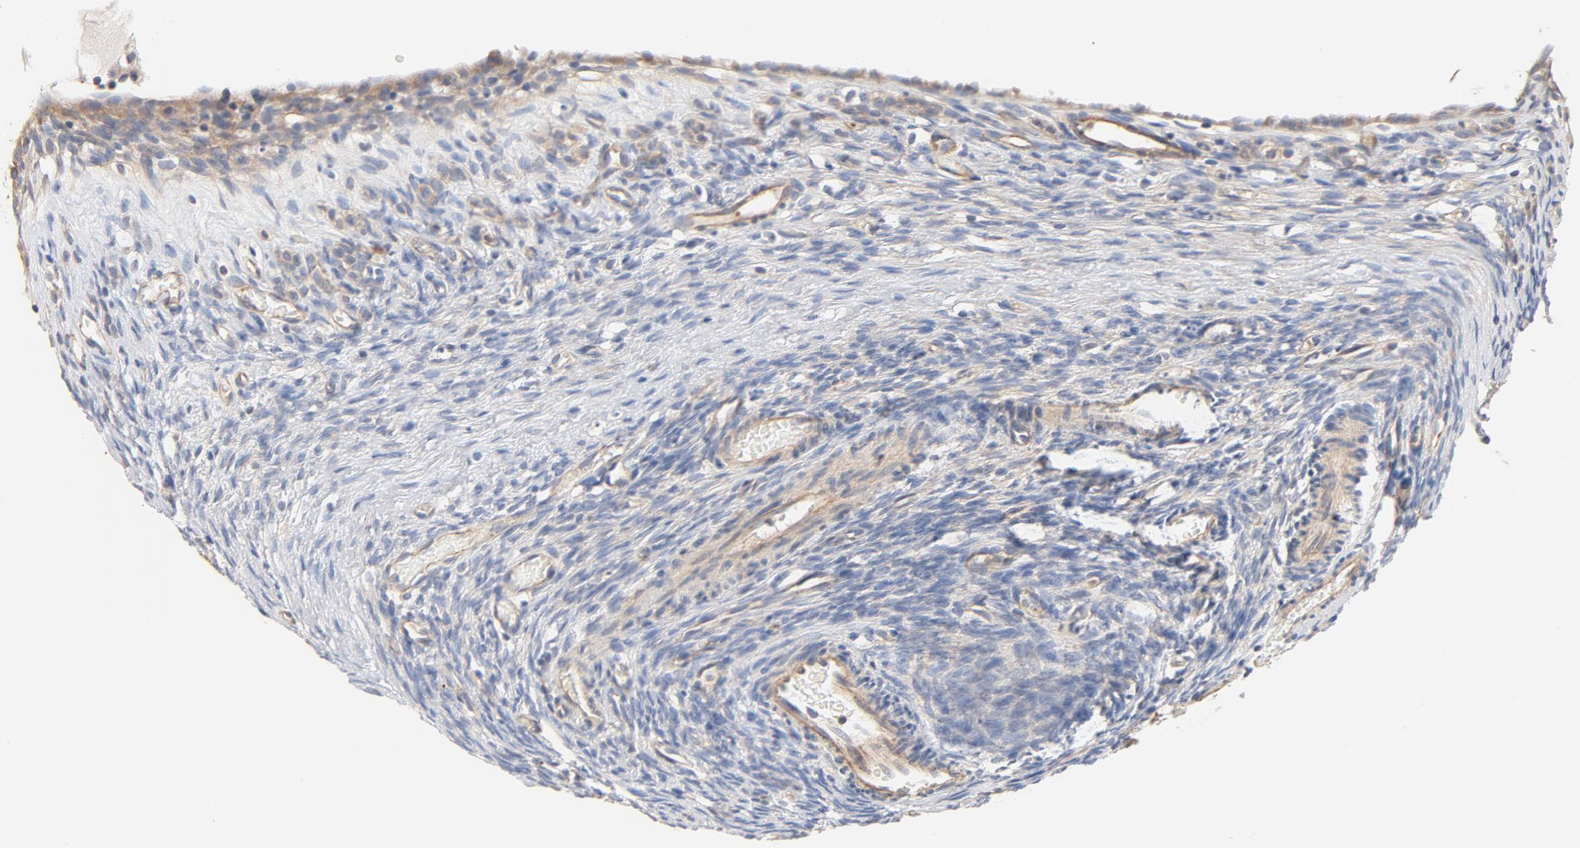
{"staining": {"intensity": "weak", "quantity": "25%-75%", "location": "cytoplasmic/membranous"}, "tissue": "ovary", "cell_type": "Ovarian stroma cells", "image_type": "normal", "snomed": [{"axis": "morphology", "description": "Normal tissue, NOS"}, {"axis": "topography", "description": "Ovary"}], "caption": "IHC of unremarkable ovary exhibits low levels of weak cytoplasmic/membranous staining in about 25%-75% of ovarian stroma cells. The protein of interest is shown in brown color, while the nuclei are stained blue.", "gene": "STRN3", "patient": {"sex": "female", "age": 35}}